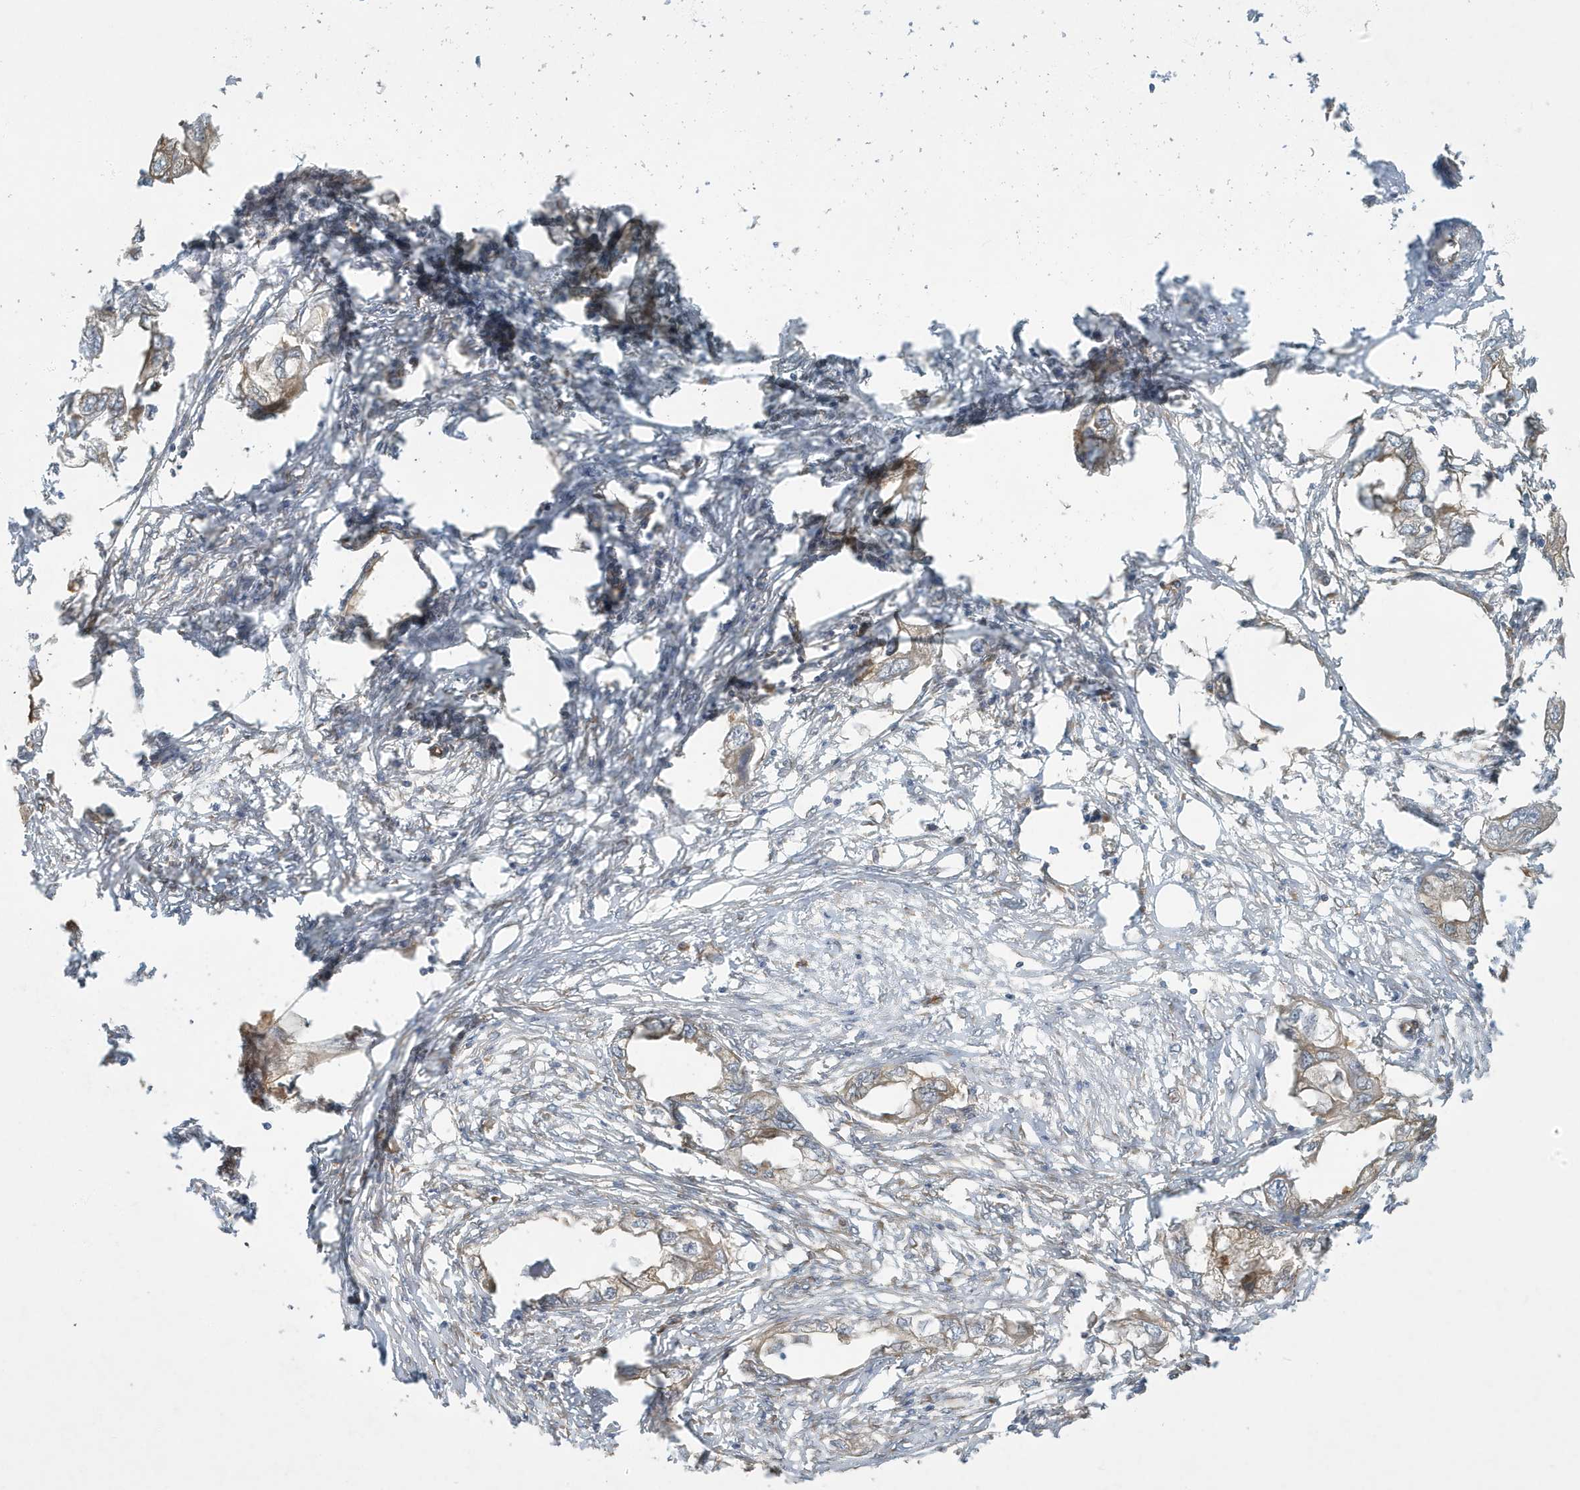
{"staining": {"intensity": "weak", "quantity": "25%-75%", "location": "cytoplasmic/membranous"}, "tissue": "endometrial cancer", "cell_type": "Tumor cells", "image_type": "cancer", "snomed": [{"axis": "morphology", "description": "Adenocarcinoma, NOS"}, {"axis": "morphology", "description": "Adenocarcinoma, metastatic, NOS"}, {"axis": "topography", "description": "Adipose tissue"}, {"axis": "topography", "description": "Endometrium"}], "caption": "The image shows immunohistochemical staining of endometrial metastatic adenocarcinoma. There is weak cytoplasmic/membranous expression is present in approximately 25%-75% of tumor cells.", "gene": "ATP23", "patient": {"sex": "female", "age": 67}}